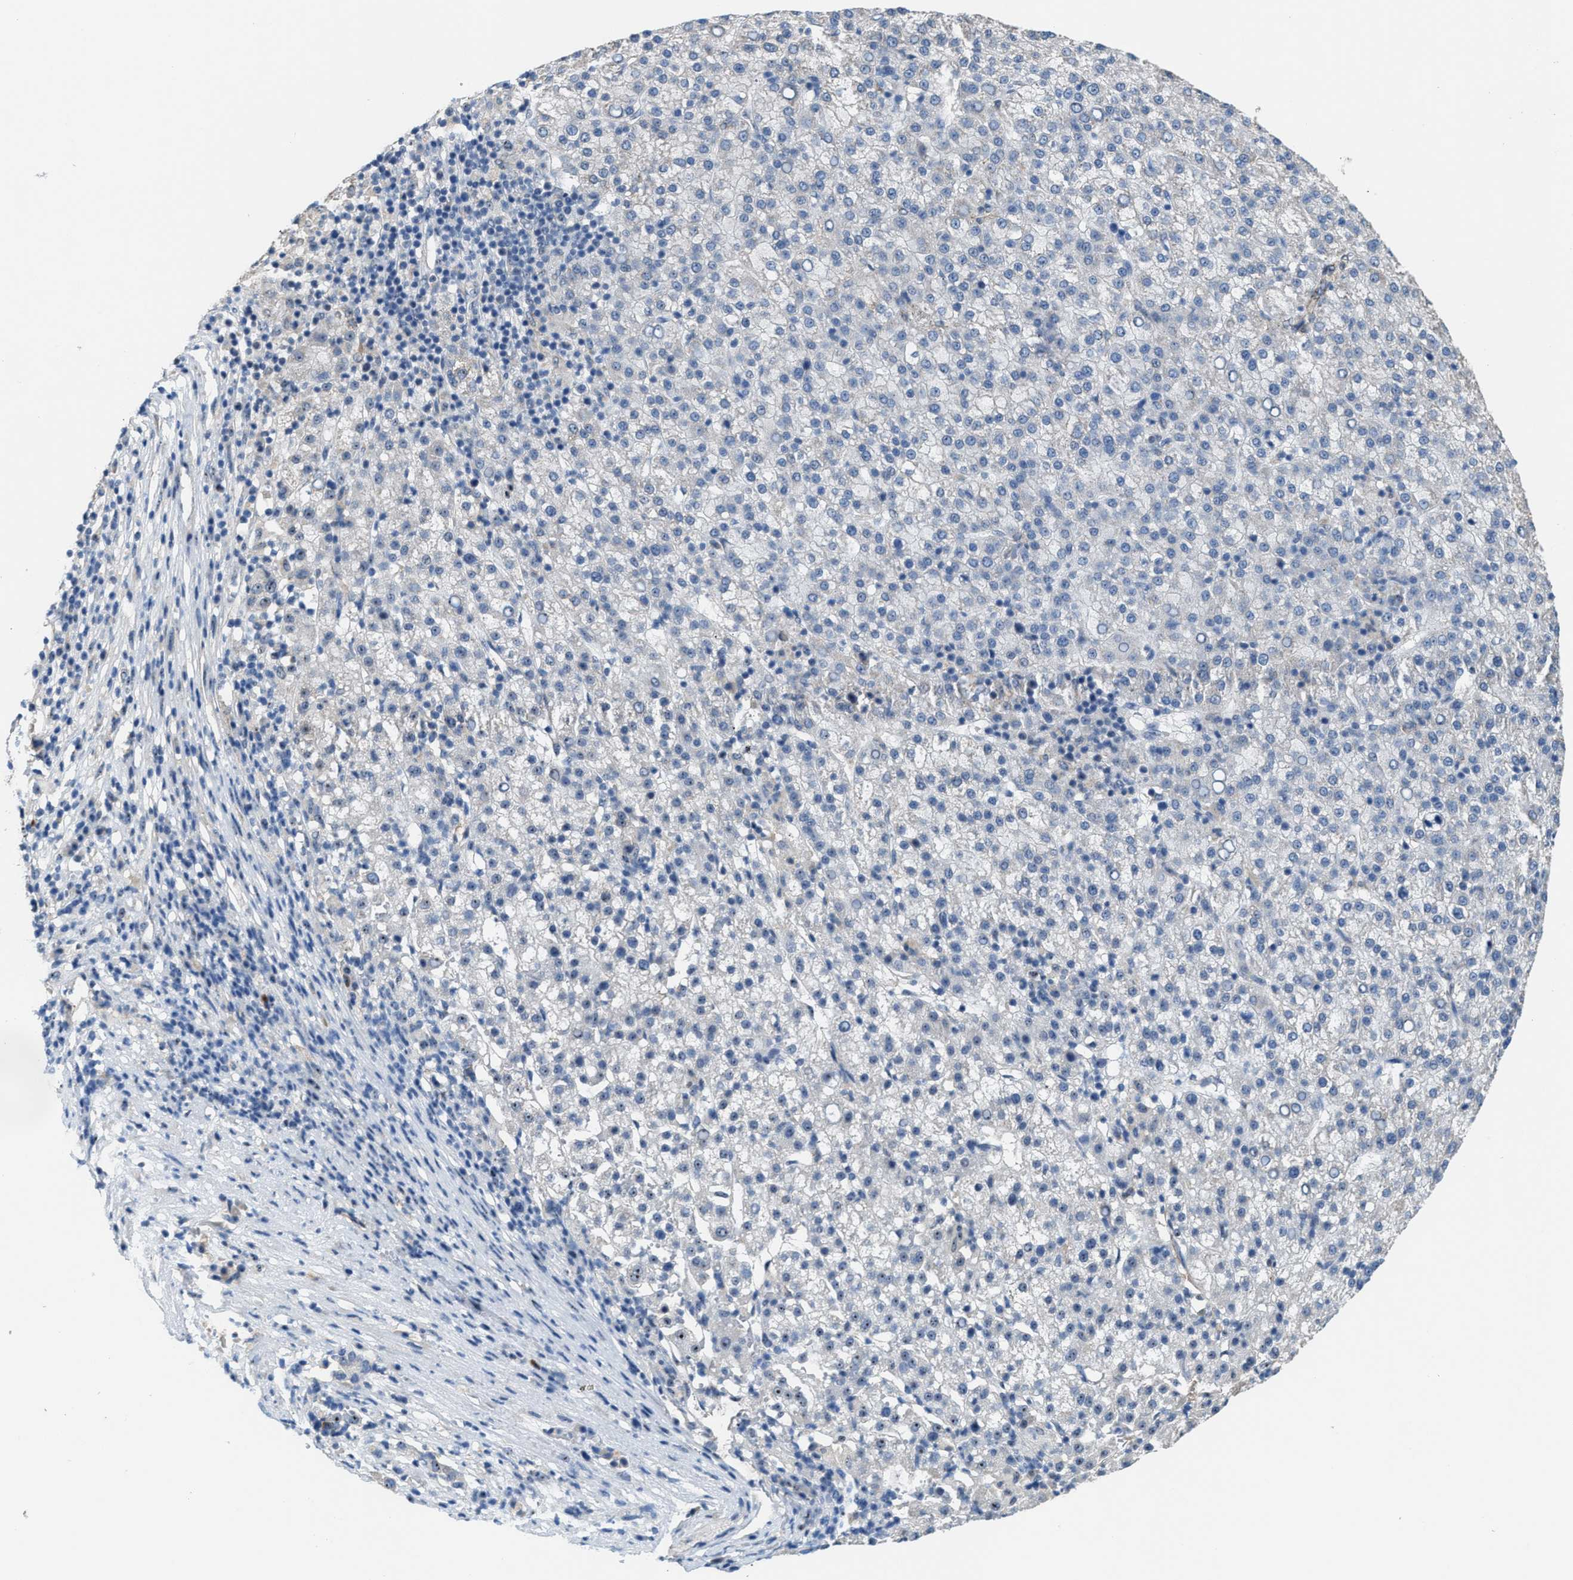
{"staining": {"intensity": "negative", "quantity": "none", "location": "none"}, "tissue": "liver cancer", "cell_type": "Tumor cells", "image_type": "cancer", "snomed": [{"axis": "morphology", "description": "Carcinoma, Hepatocellular, NOS"}, {"axis": "topography", "description": "Liver"}], "caption": "Photomicrograph shows no significant protein positivity in tumor cells of hepatocellular carcinoma (liver).", "gene": "ZNF783", "patient": {"sex": "female", "age": 58}}